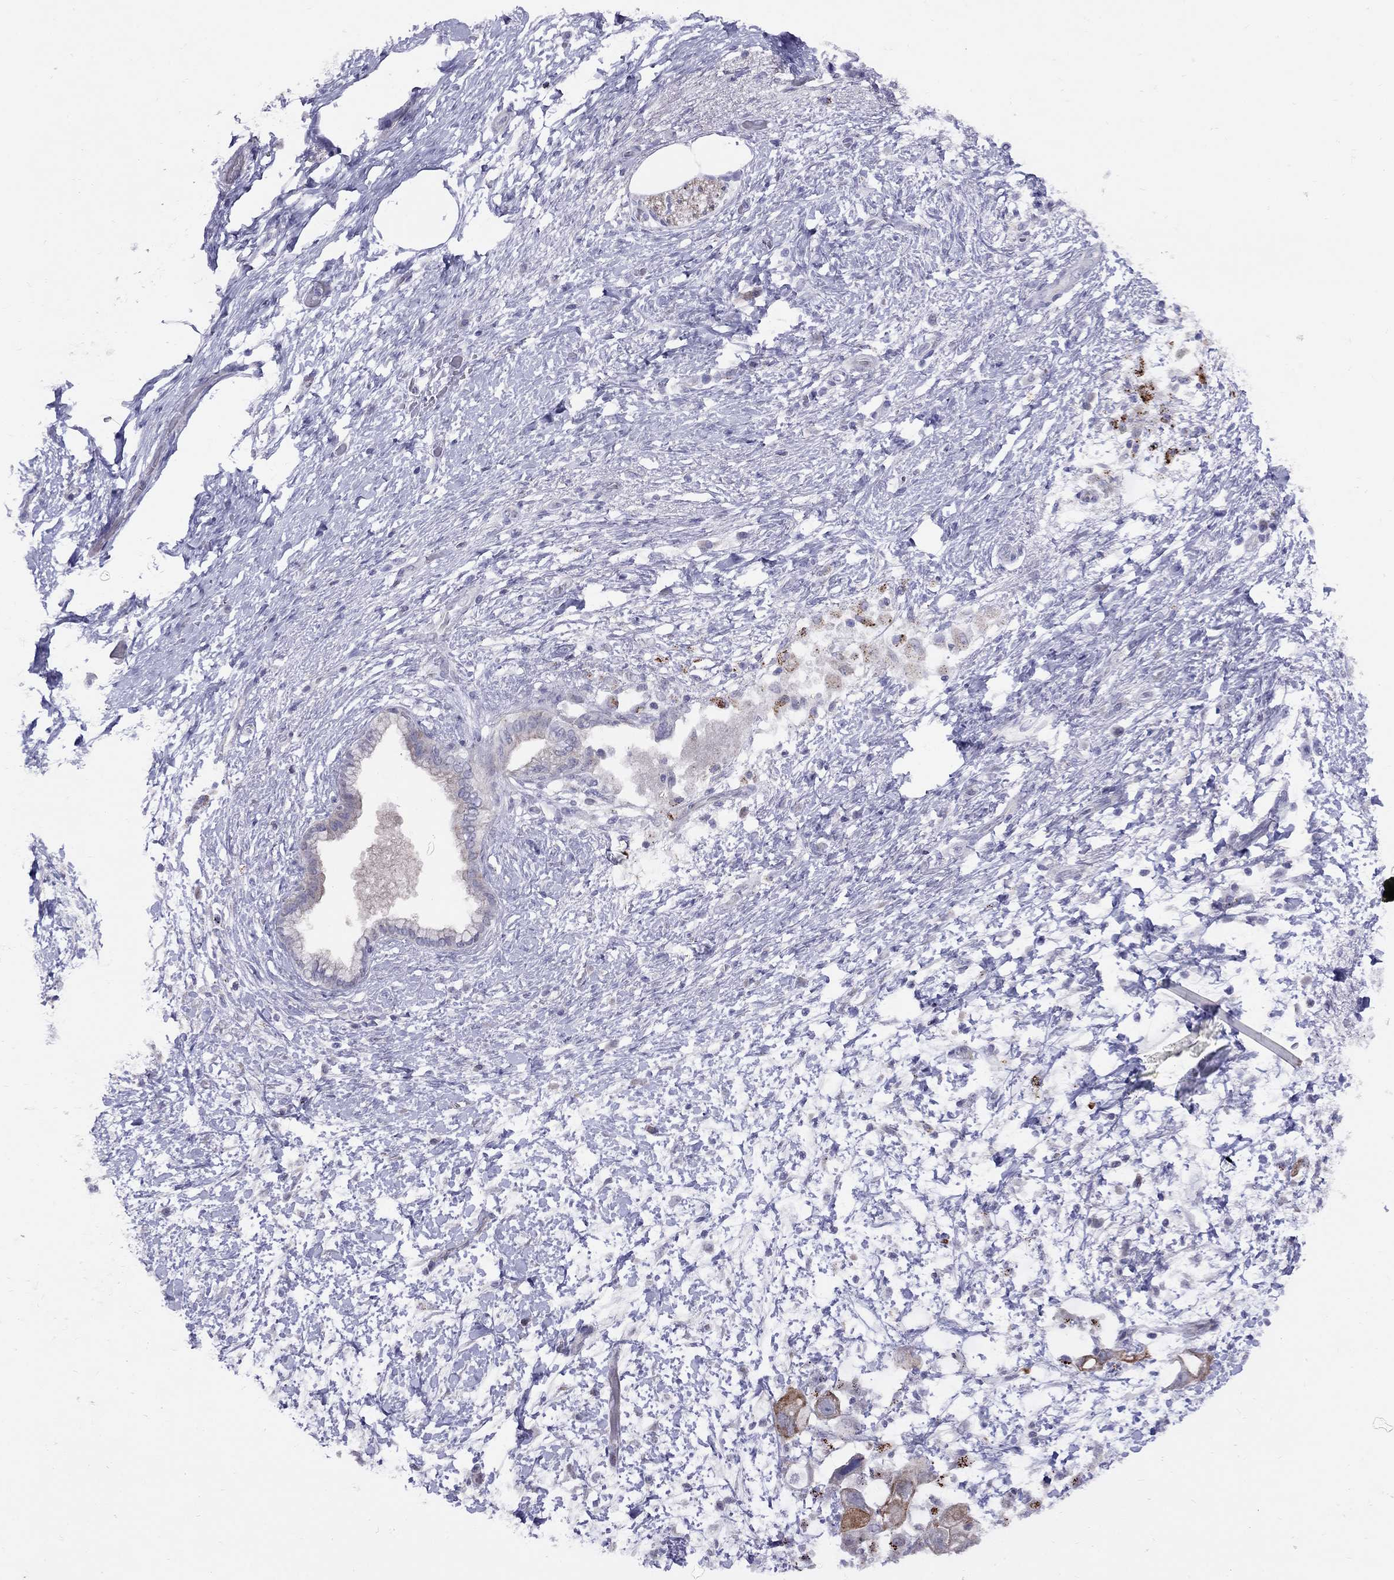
{"staining": {"intensity": "moderate", "quantity": "<25%", "location": "cytoplasmic/membranous"}, "tissue": "pancreatic cancer", "cell_type": "Tumor cells", "image_type": "cancer", "snomed": [{"axis": "morphology", "description": "Adenocarcinoma, NOS"}, {"axis": "topography", "description": "Pancreas"}], "caption": "Moderate cytoplasmic/membranous staining for a protein is seen in approximately <25% of tumor cells of pancreatic adenocarcinoma using IHC.", "gene": "MAGEB4", "patient": {"sex": "female", "age": 72}}